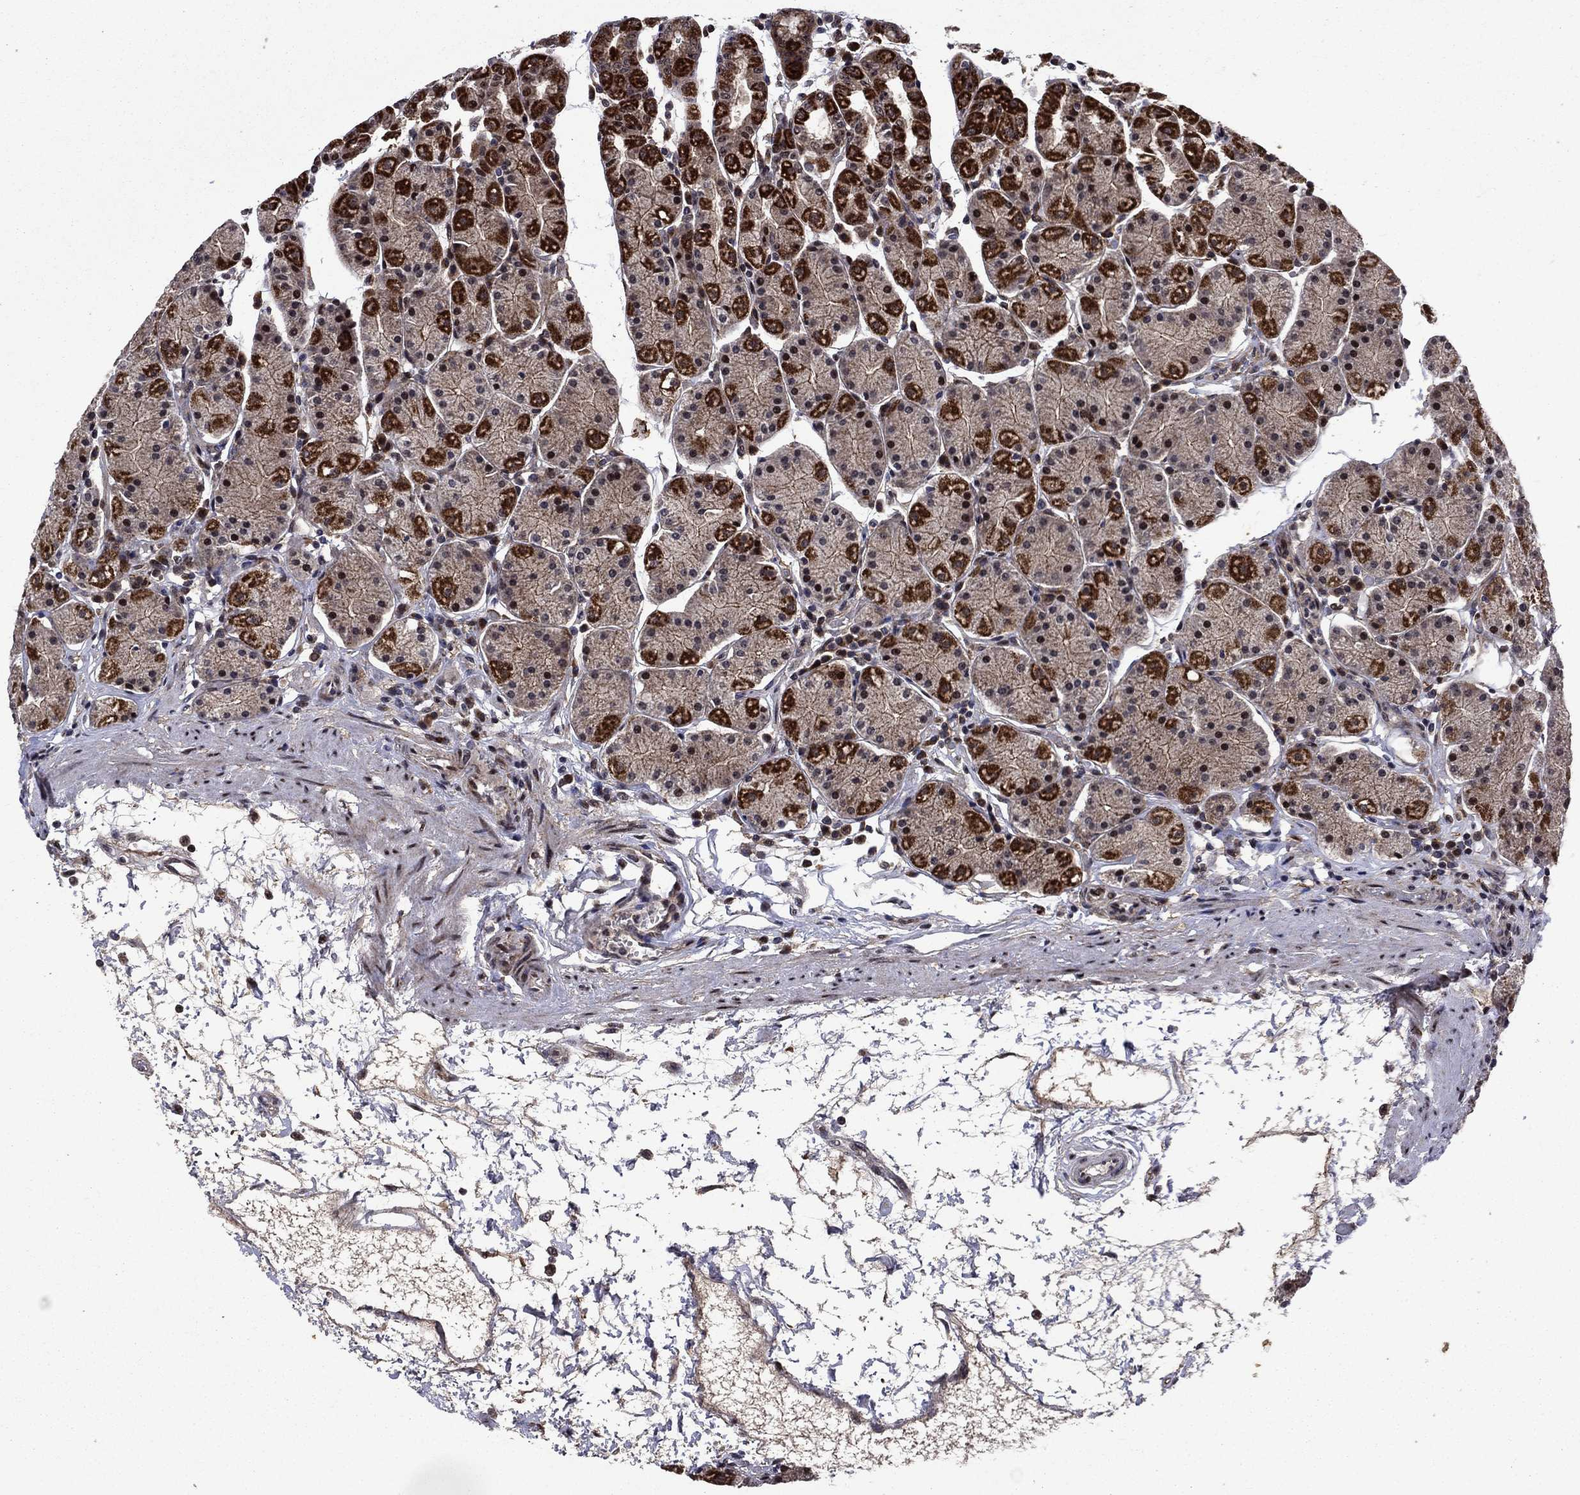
{"staining": {"intensity": "strong", "quantity": "25%-75%", "location": "cytoplasmic/membranous"}, "tissue": "stomach", "cell_type": "Glandular cells", "image_type": "normal", "snomed": [{"axis": "morphology", "description": "Normal tissue, NOS"}, {"axis": "topography", "description": "Stomach"}], "caption": "Protein staining by IHC shows strong cytoplasmic/membranous staining in about 25%-75% of glandular cells in benign stomach.", "gene": "AGTPBP1", "patient": {"sex": "male", "age": 54}}